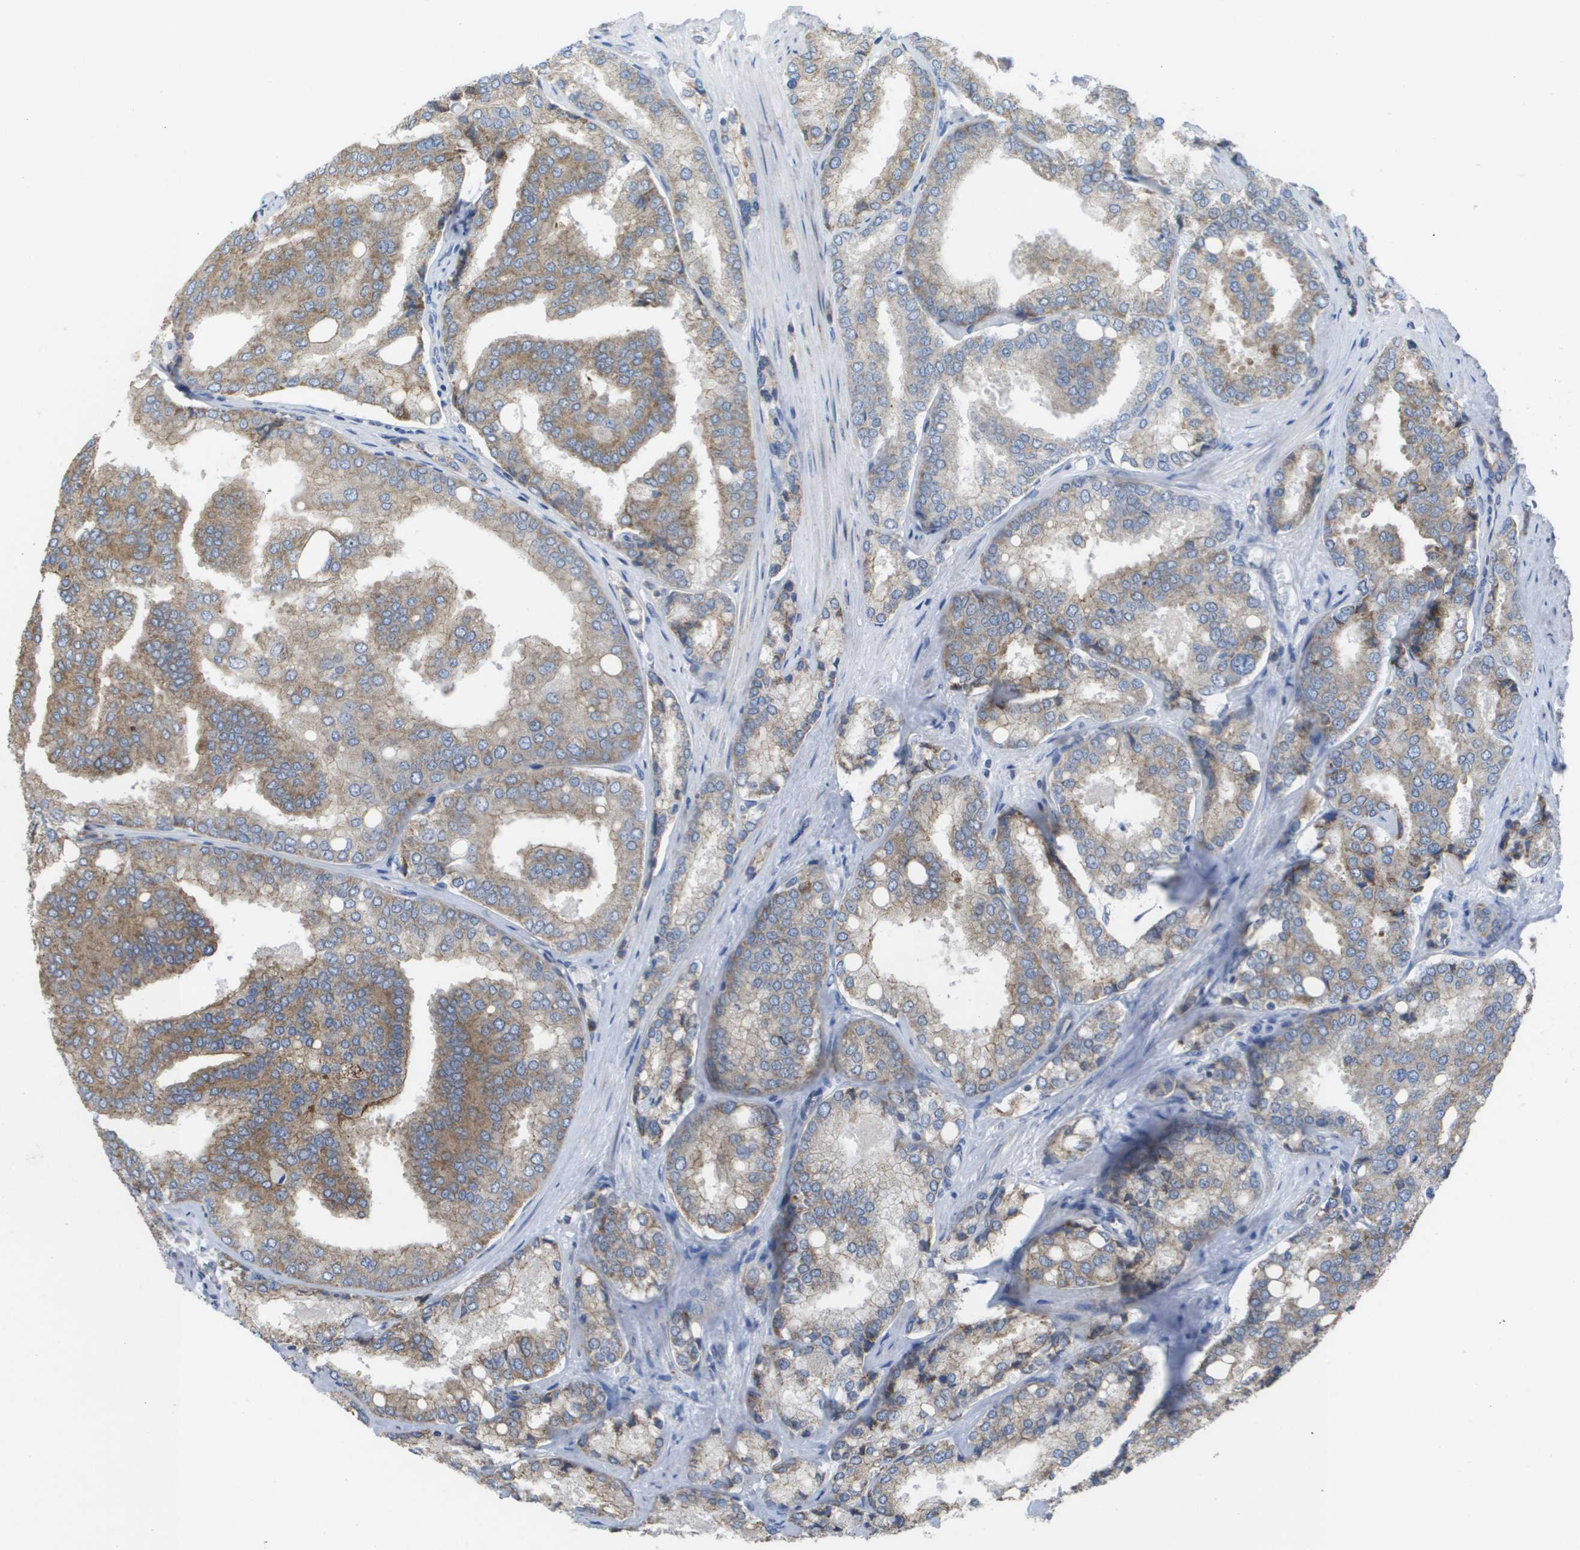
{"staining": {"intensity": "moderate", "quantity": "25%-75%", "location": "cytoplasmic/membranous"}, "tissue": "prostate cancer", "cell_type": "Tumor cells", "image_type": "cancer", "snomed": [{"axis": "morphology", "description": "Adenocarcinoma, High grade"}, {"axis": "topography", "description": "Prostate"}], "caption": "High-magnification brightfield microscopy of adenocarcinoma (high-grade) (prostate) stained with DAB (3,3'-diaminobenzidine) (brown) and counterstained with hematoxylin (blue). tumor cells exhibit moderate cytoplasmic/membranous expression is present in approximately25%-75% of cells. Using DAB (3,3'-diaminobenzidine) (brown) and hematoxylin (blue) stains, captured at high magnification using brightfield microscopy.", "gene": "TMEM223", "patient": {"sex": "male", "age": 50}}